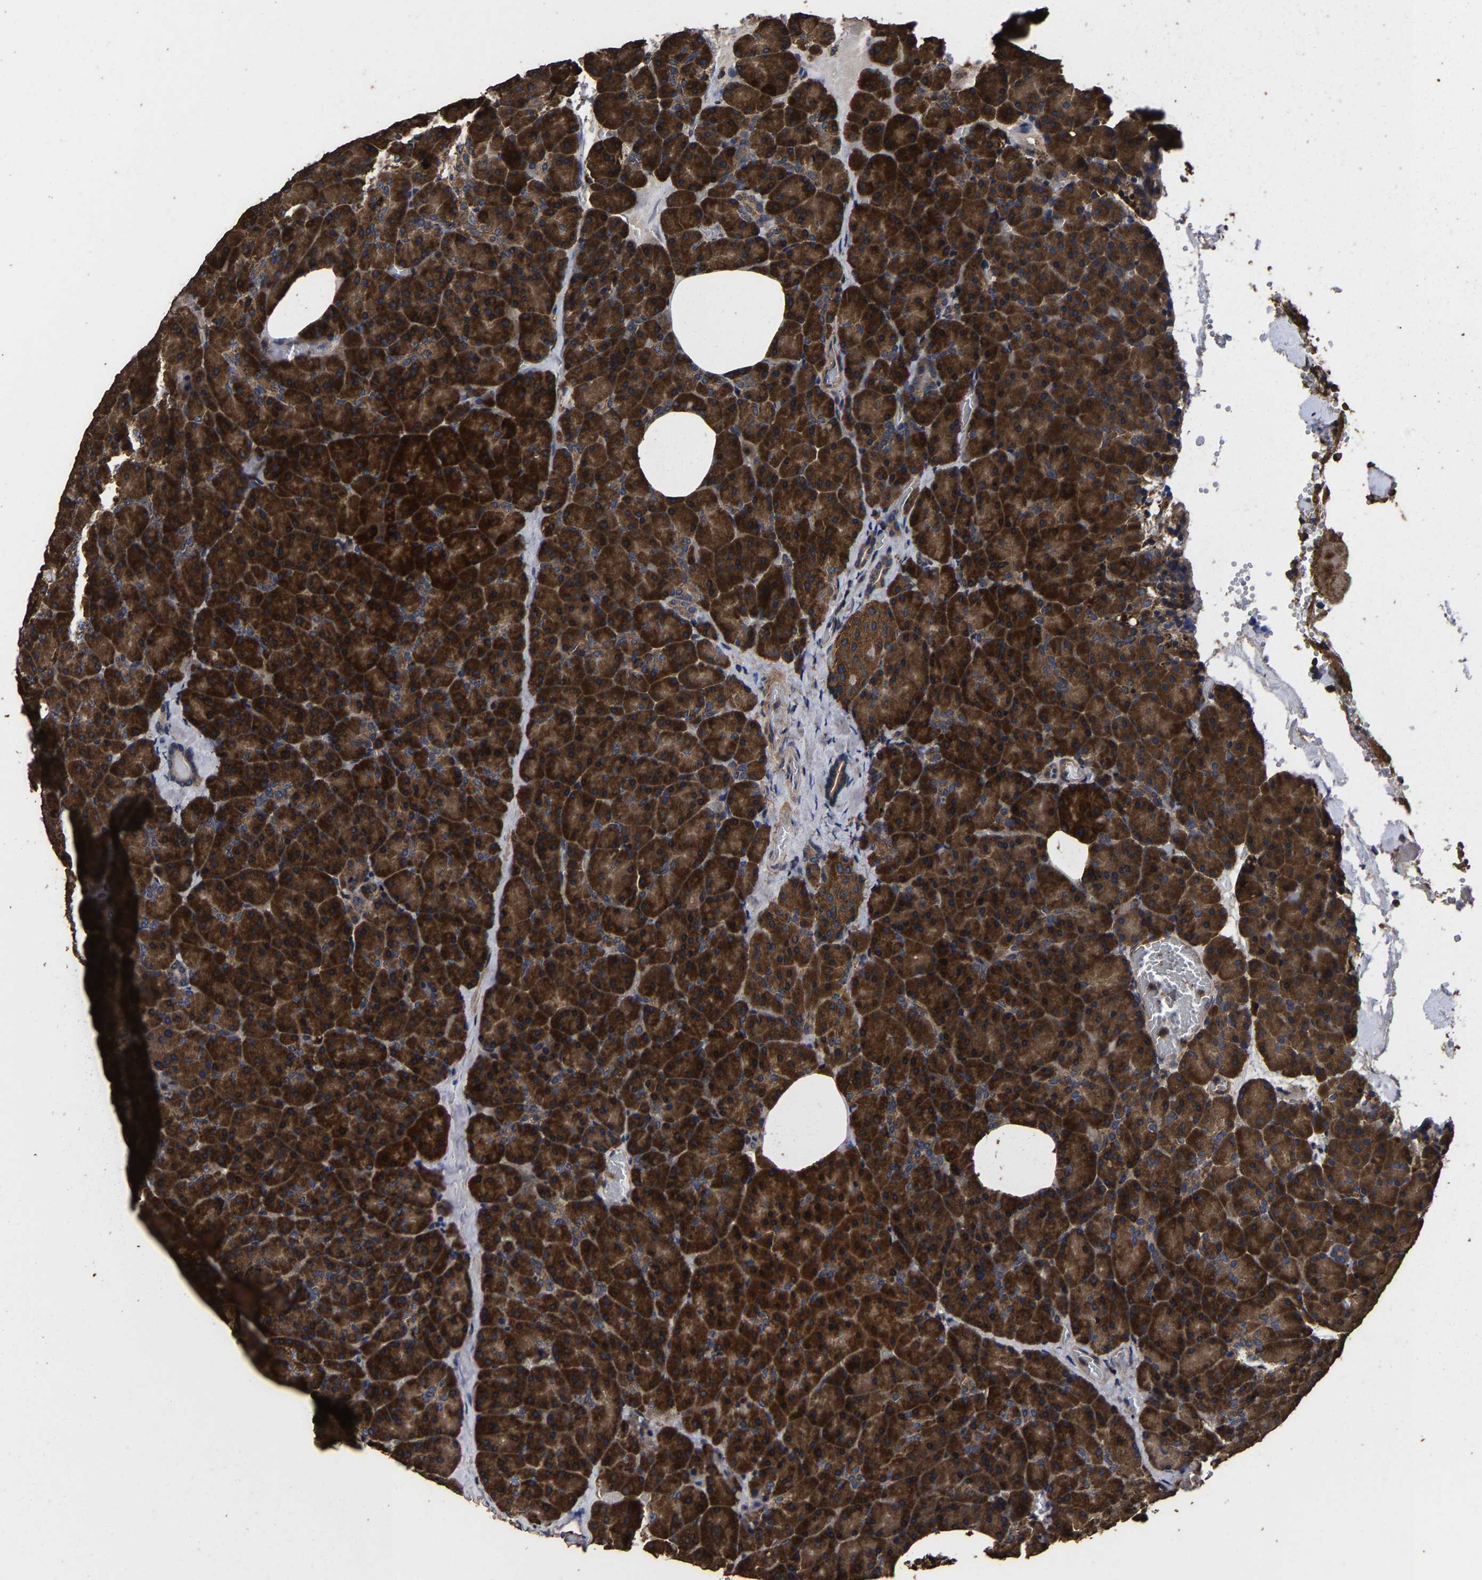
{"staining": {"intensity": "strong", "quantity": ">75%", "location": "cytoplasmic/membranous"}, "tissue": "pancreas", "cell_type": "Exocrine glandular cells", "image_type": "normal", "snomed": [{"axis": "morphology", "description": "Normal tissue, NOS"}, {"axis": "morphology", "description": "Carcinoid, malignant, NOS"}, {"axis": "topography", "description": "Pancreas"}], "caption": "DAB (3,3'-diaminobenzidine) immunohistochemical staining of unremarkable human pancreas displays strong cytoplasmic/membranous protein expression in about >75% of exocrine glandular cells. Nuclei are stained in blue.", "gene": "ITCH", "patient": {"sex": "female", "age": 35}}